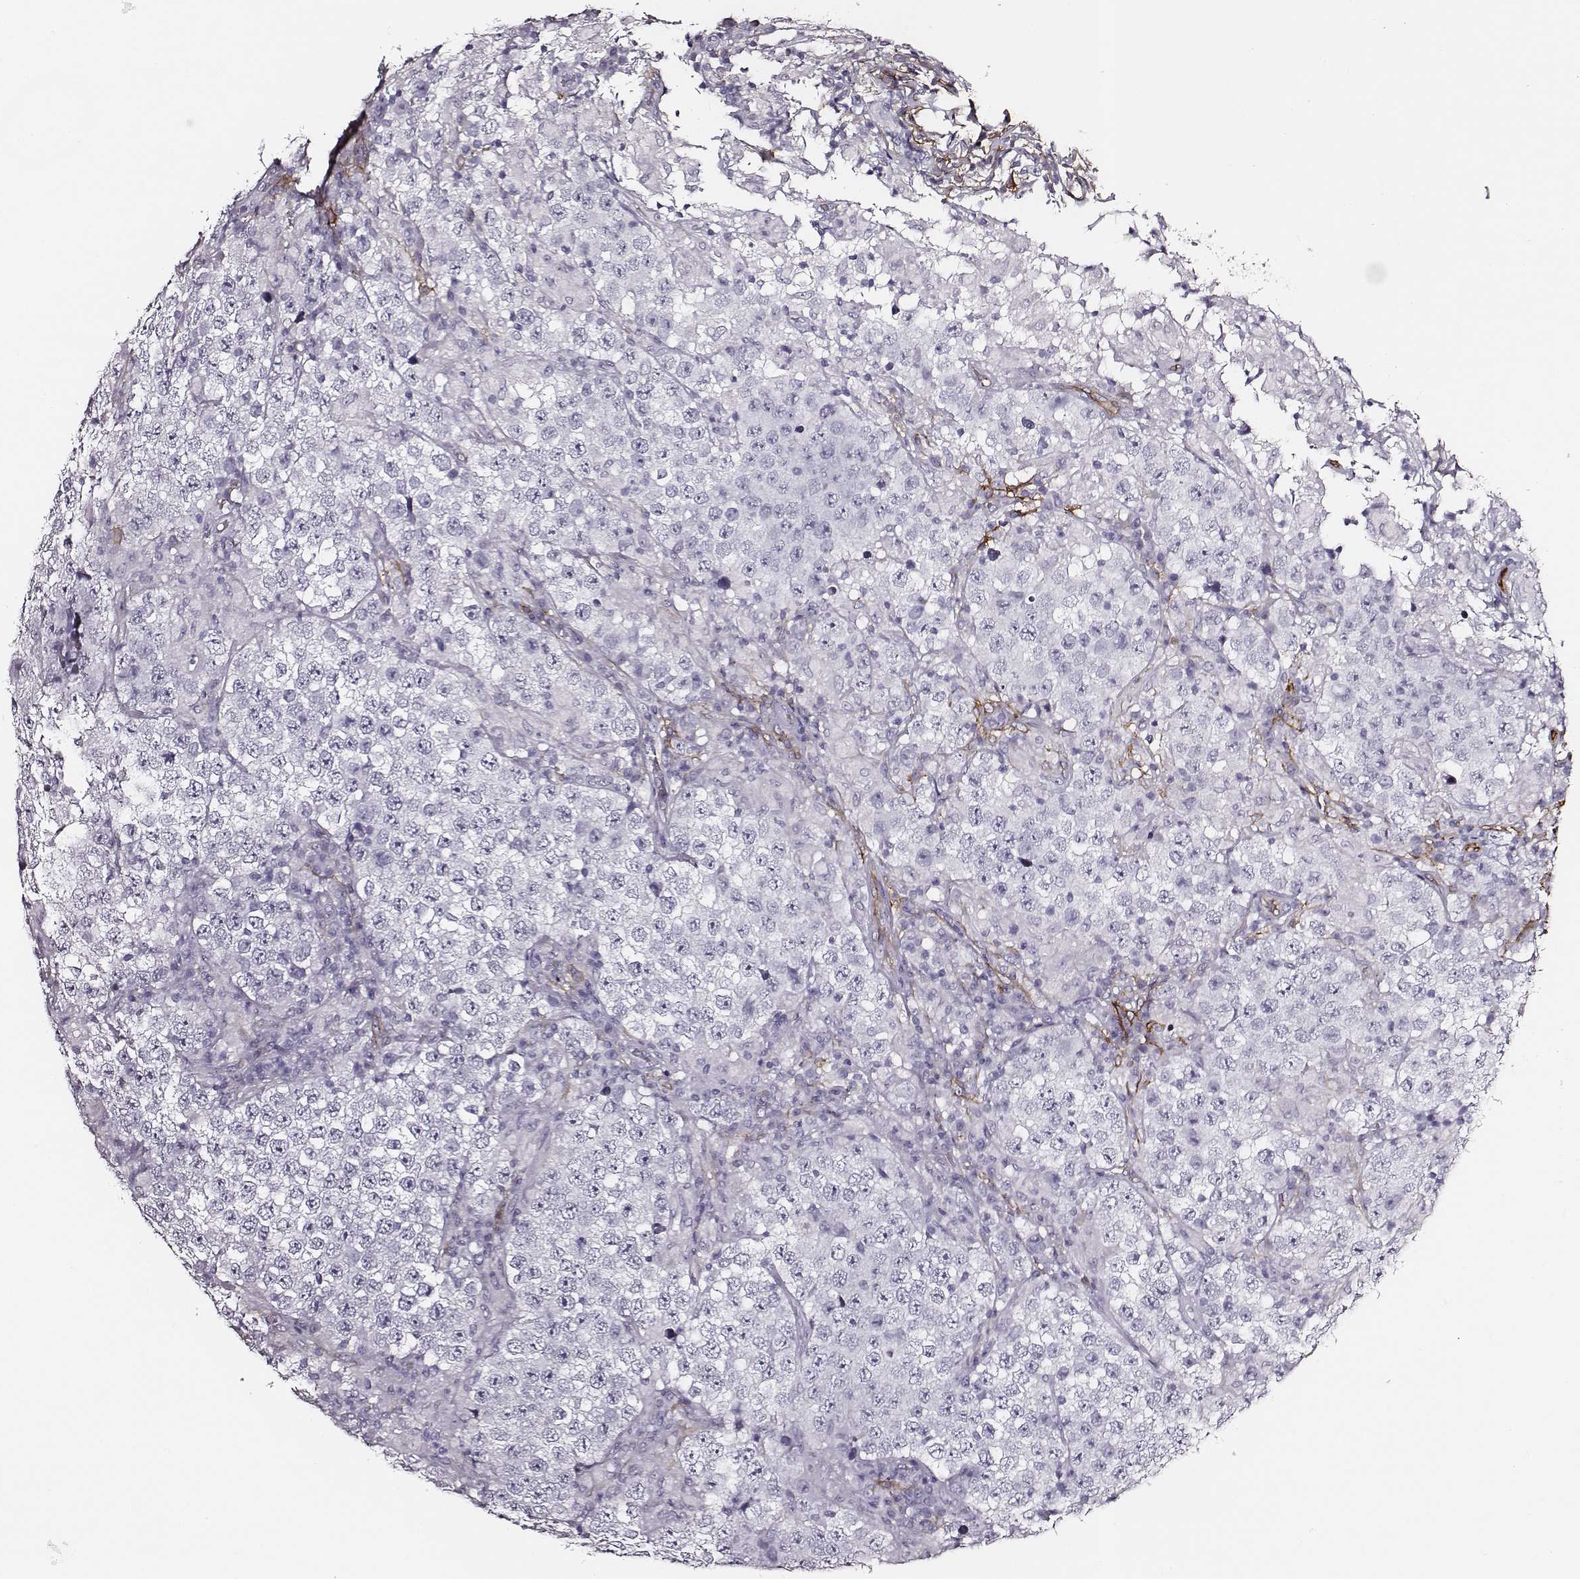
{"staining": {"intensity": "negative", "quantity": "none", "location": "none"}, "tissue": "testis cancer", "cell_type": "Tumor cells", "image_type": "cancer", "snomed": [{"axis": "morphology", "description": "Seminoma, NOS"}, {"axis": "morphology", "description": "Carcinoma, Embryonal, NOS"}, {"axis": "topography", "description": "Testis"}], "caption": "A high-resolution histopathology image shows immunohistochemistry staining of seminoma (testis), which shows no significant expression in tumor cells.", "gene": "DPEP1", "patient": {"sex": "male", "age": 41}}